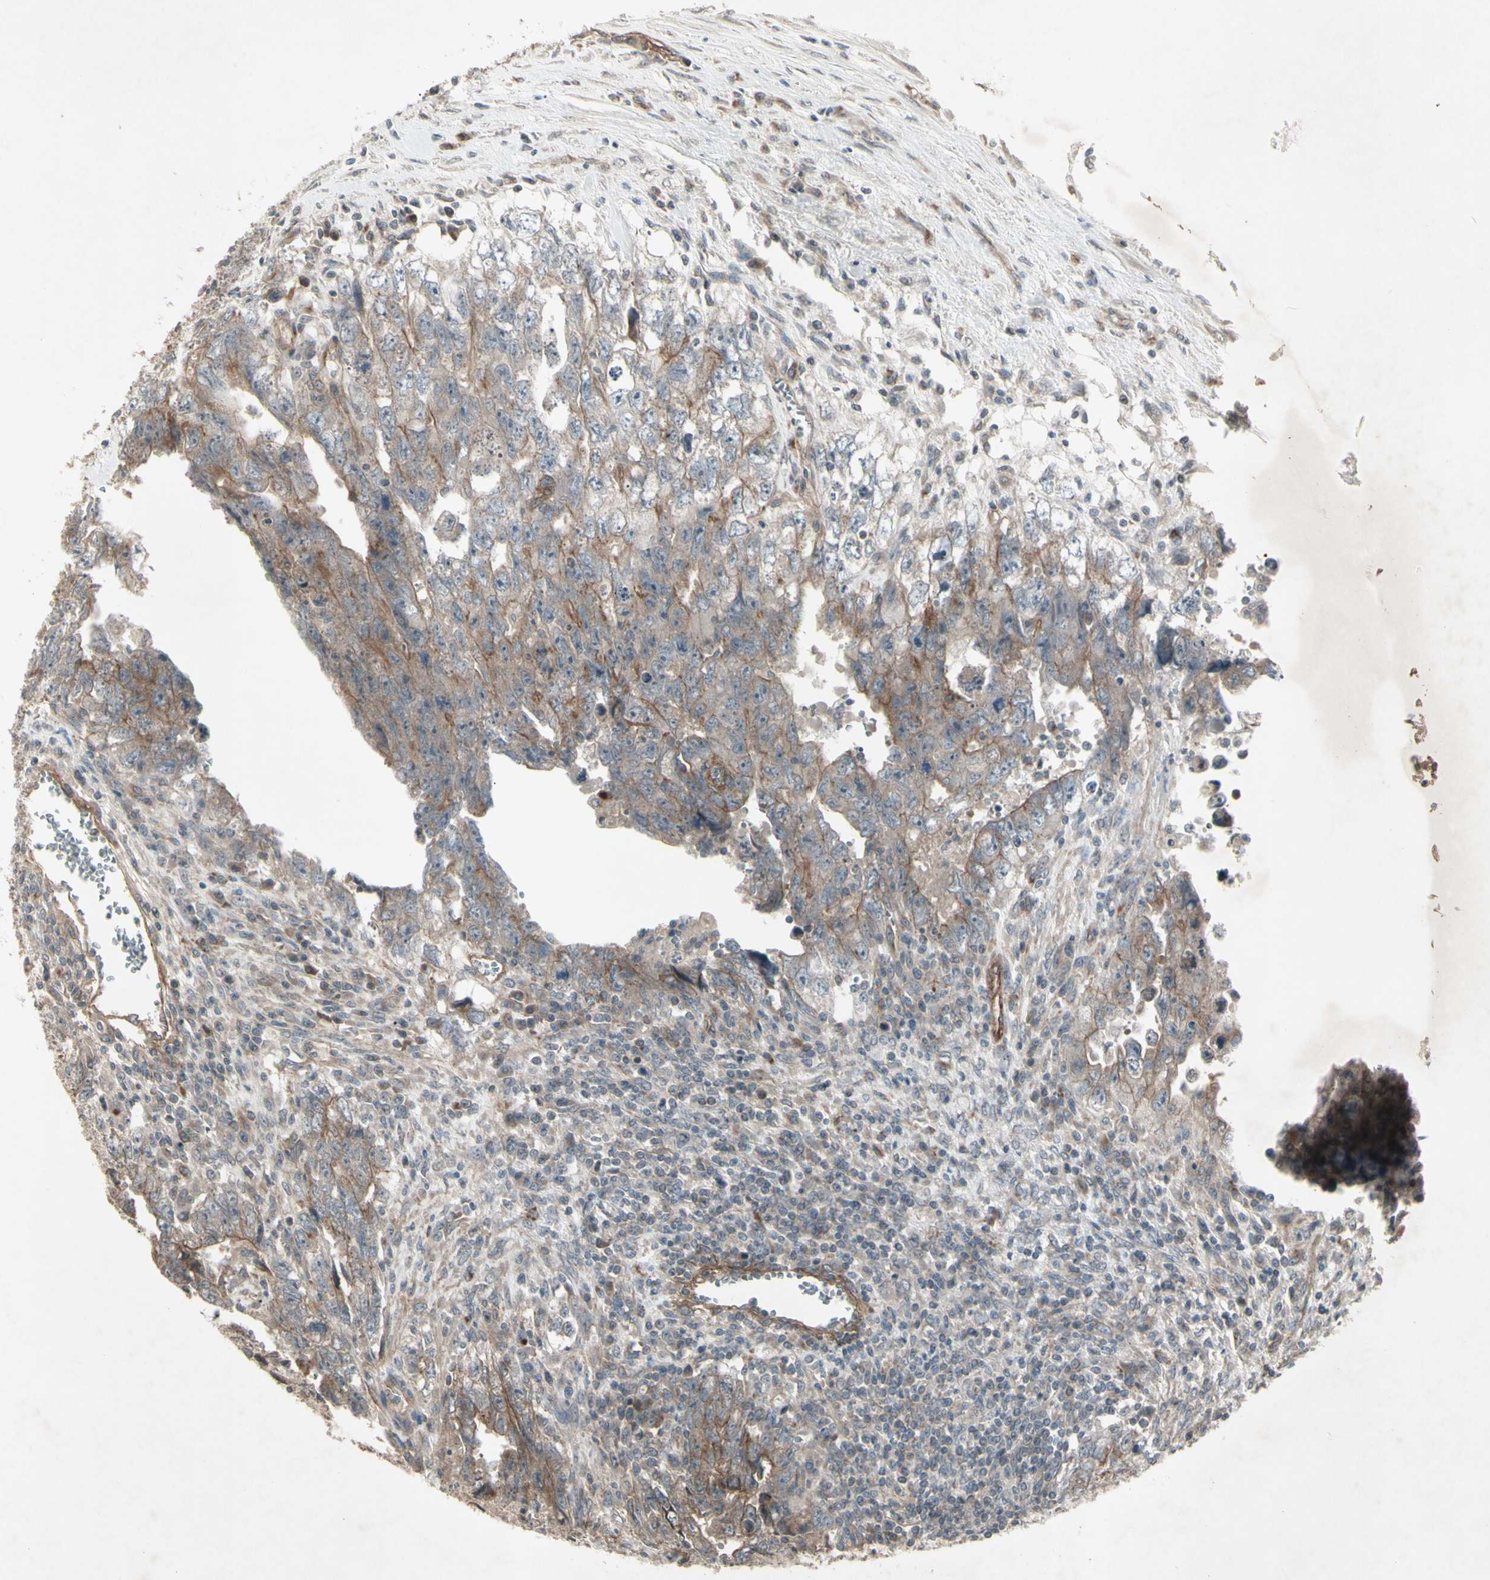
{"staining": {"intensity": "moderate", "quantity": "25%-75%", "location": "cytoplasmic/membranous"}, "tissue": "testis cancer", "cell_type": "Tumor cells", "image_type": "cancer", "snomed": [{"axis": "morphology", "description": "Carcinoma, Embryonal, NOS"}, {"axis": "topography", "description": "Testis"}], "caption": "This micrograph displays immunohistochemistry staining of human testis cancer (embryonal carcinoma), with medium moderate cytoplasmic/membranous expression in about 25%-75% of tumor cells.", "gene": "JAG1", "patient": {"sex": "male", "age": 28}}